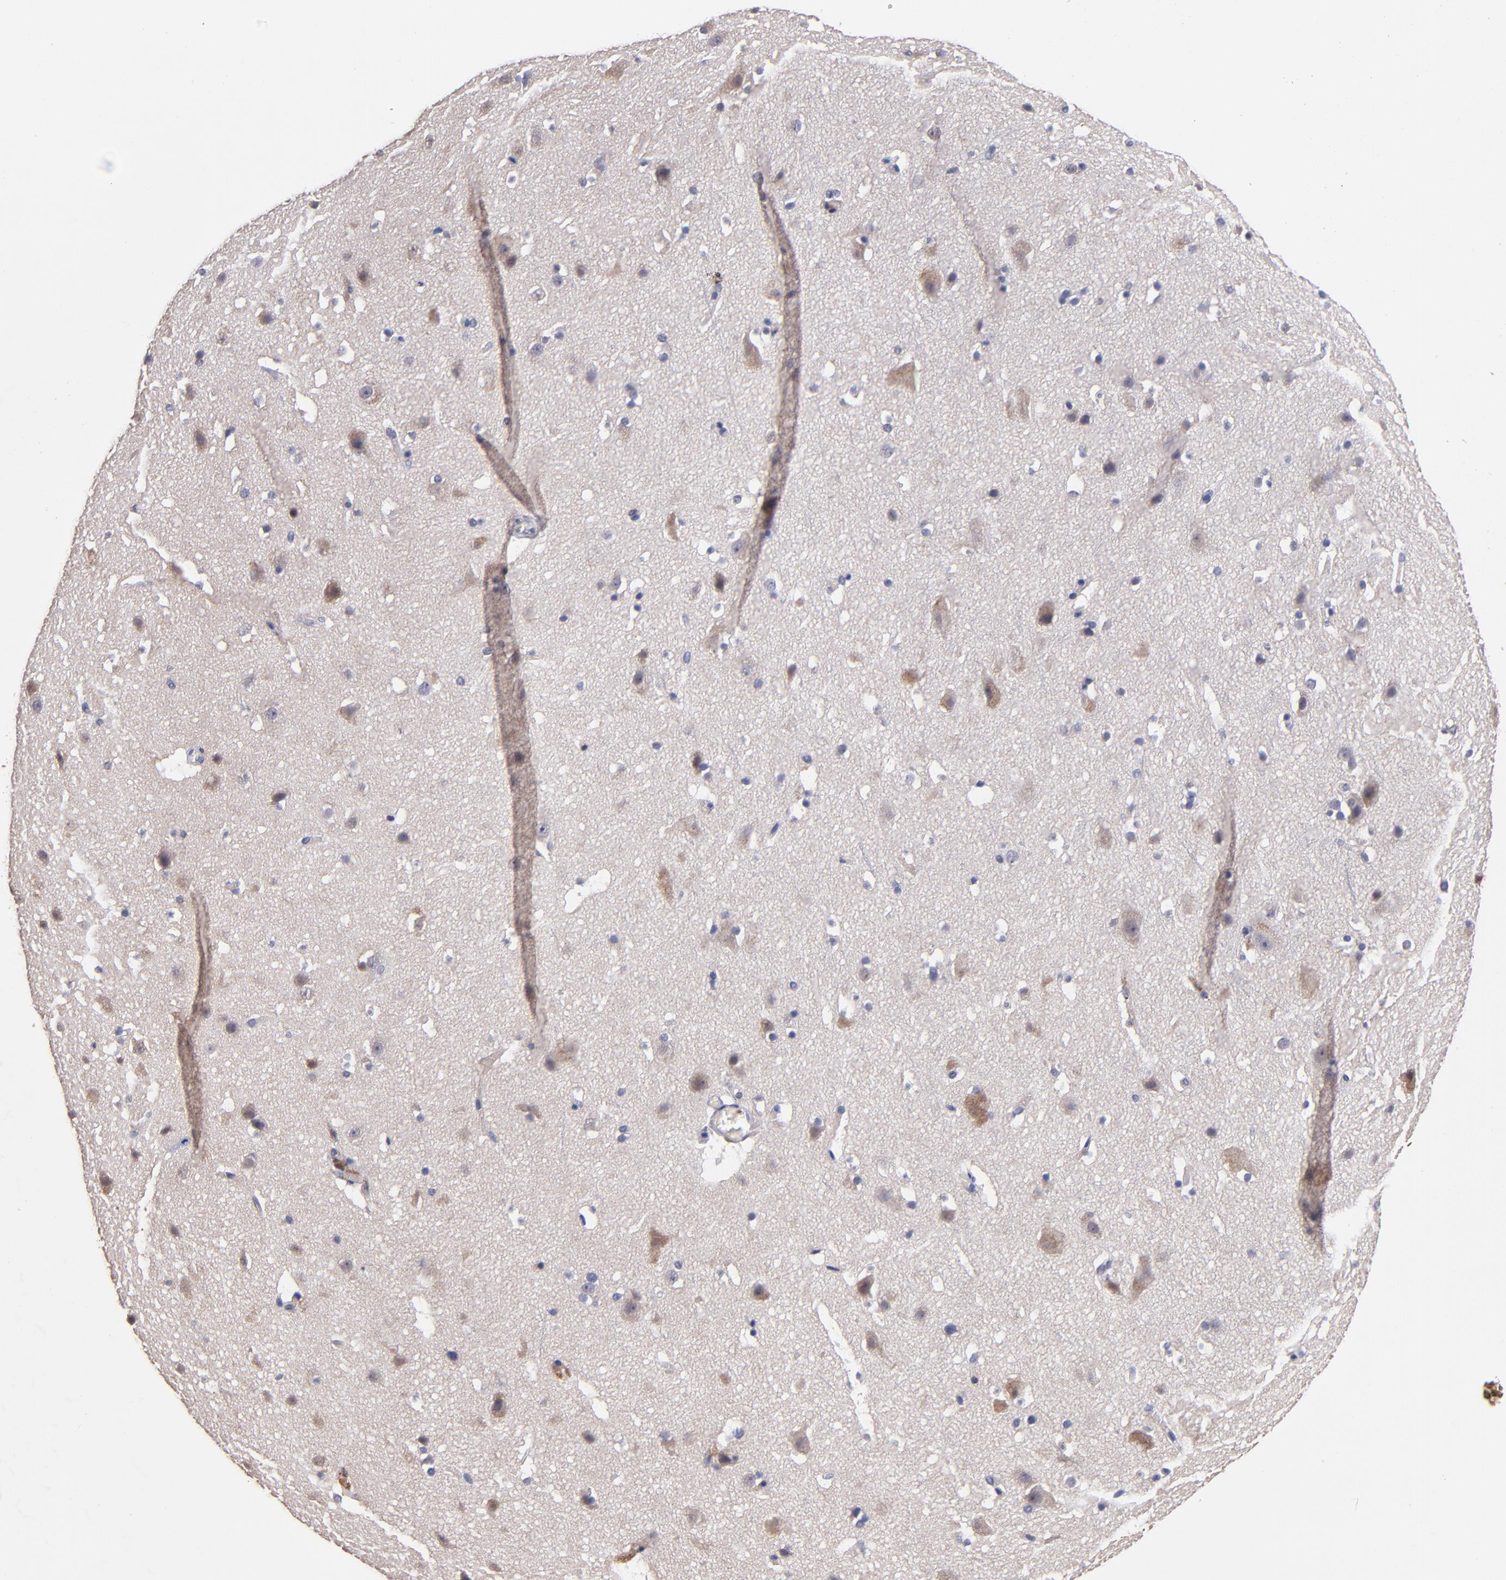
{"staining": {"intensity": "negative", "quantity": "none", "location": "none"}, "tissue": "cerebral cortex", "cell_type": "Endothelial cells", "image_type": "normal", "snomed": [{"axis": "morphology", "description": "Normal tissue, NOS"}, {"axis": "topography", "description": "Cerebral cortex"}], "caption": "Cerebral cortex stained for a protein using immunohistochemistry (IHC) demonstrates no expression endothelial cells.", "gene": "TTLL12", "patient": {"sex": "male", "age": 45}}